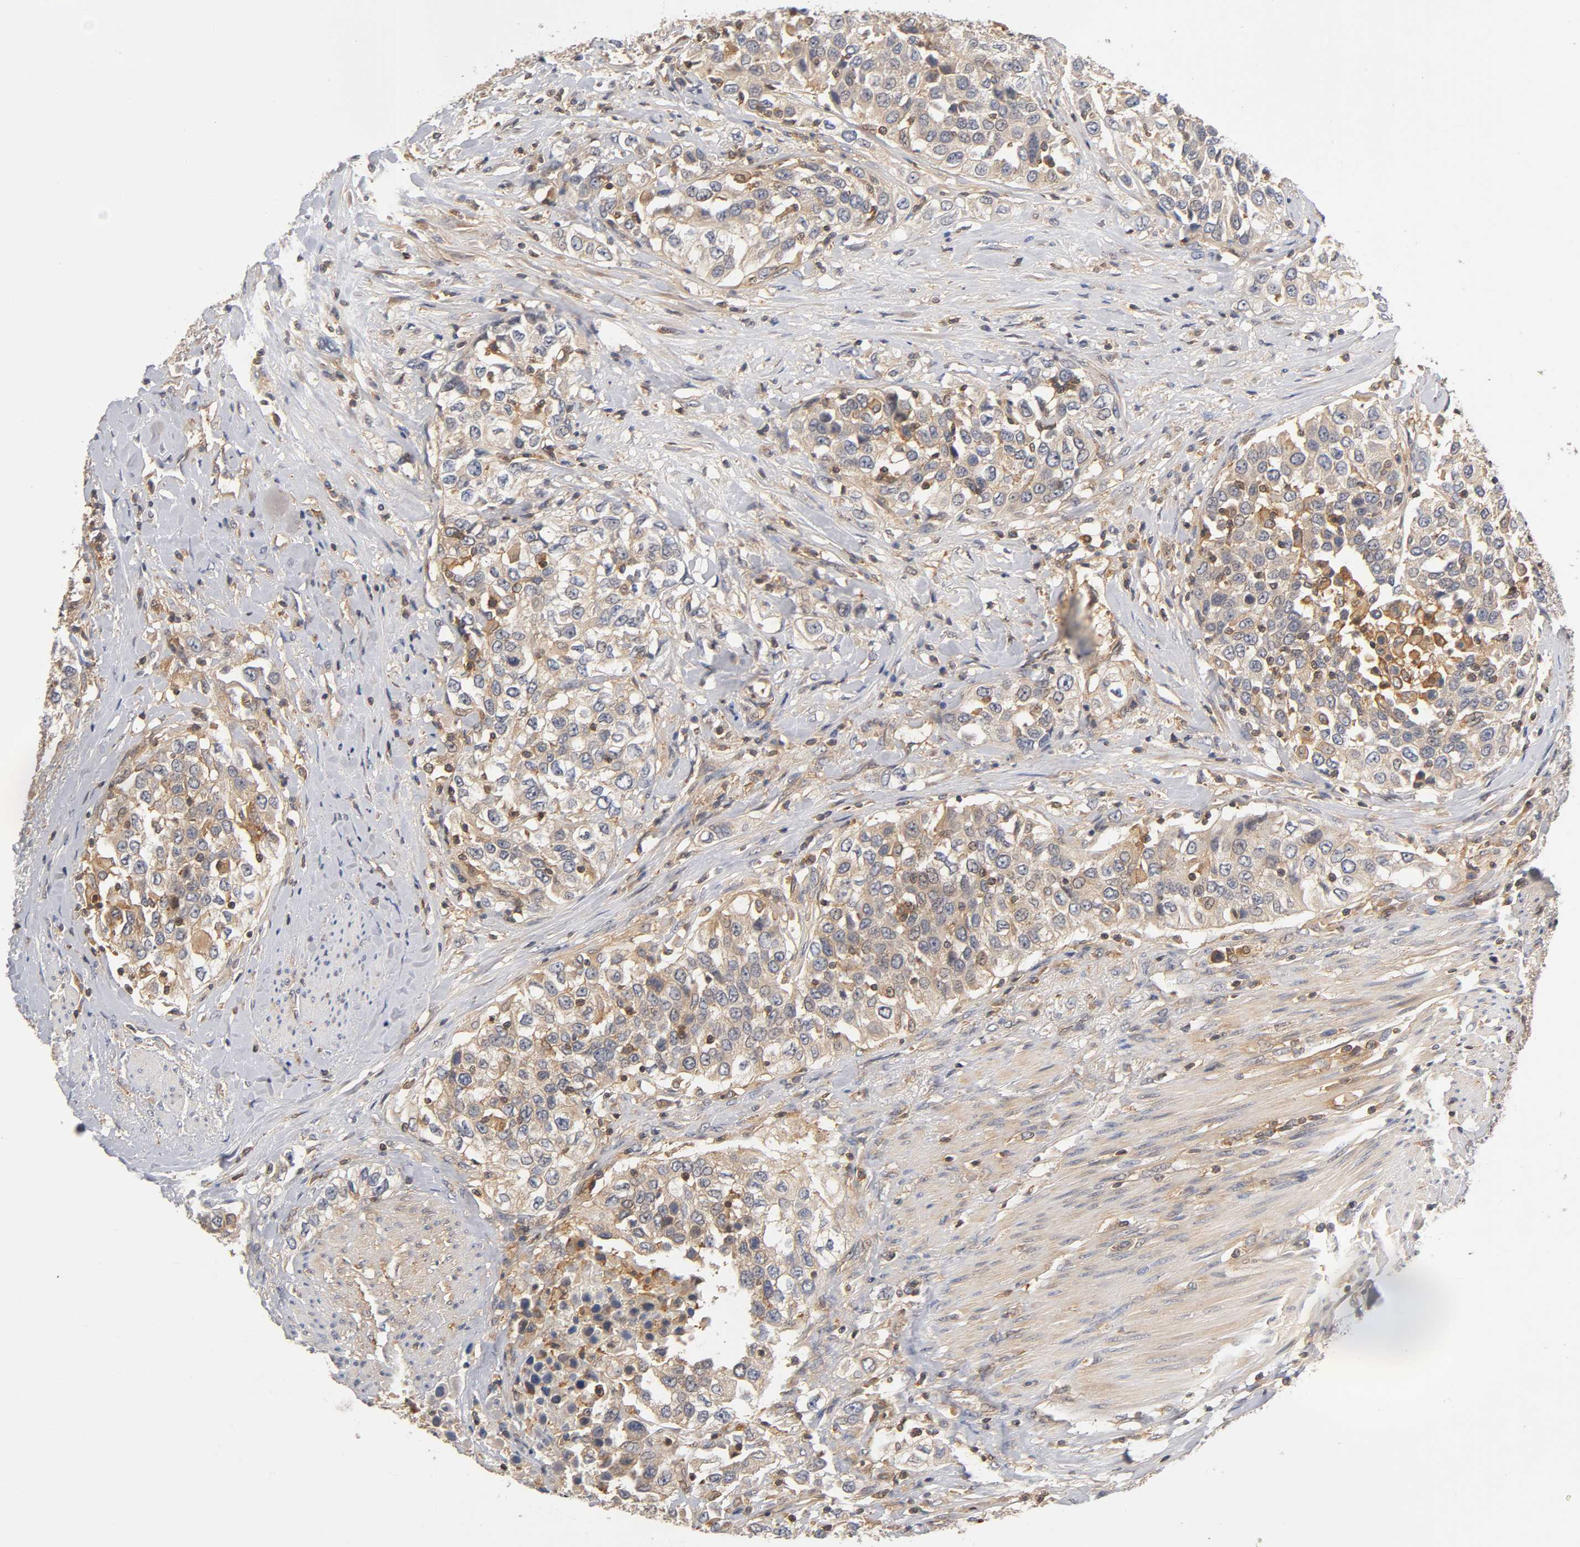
{"staining": {"intensity": "moderate", "quantity": ">75%", "location": "cytoplasmic/membranous"}, "tissue": "urothelial cancer", "cell_type": "Tumor cells", "image_type": "cancer", "snomed": [{"axis": "morphology", "description": "Urothelial carcinoma, High grade"}, {"axis": "topography", "description": "Urinary bladder"}], "caption": "IHC image of neoplastic tissue: human urothelial carcinoma (high-grade) stained using immunohistochemistry displays medium levels of moderate protein expression localized specifically in the cytoplasmic/membranous of tumor cells, appearing as a cytoplasmic/membranous brown color.", "gene": "ACTR2", "patient": {"sex": "female", "age": 80}}